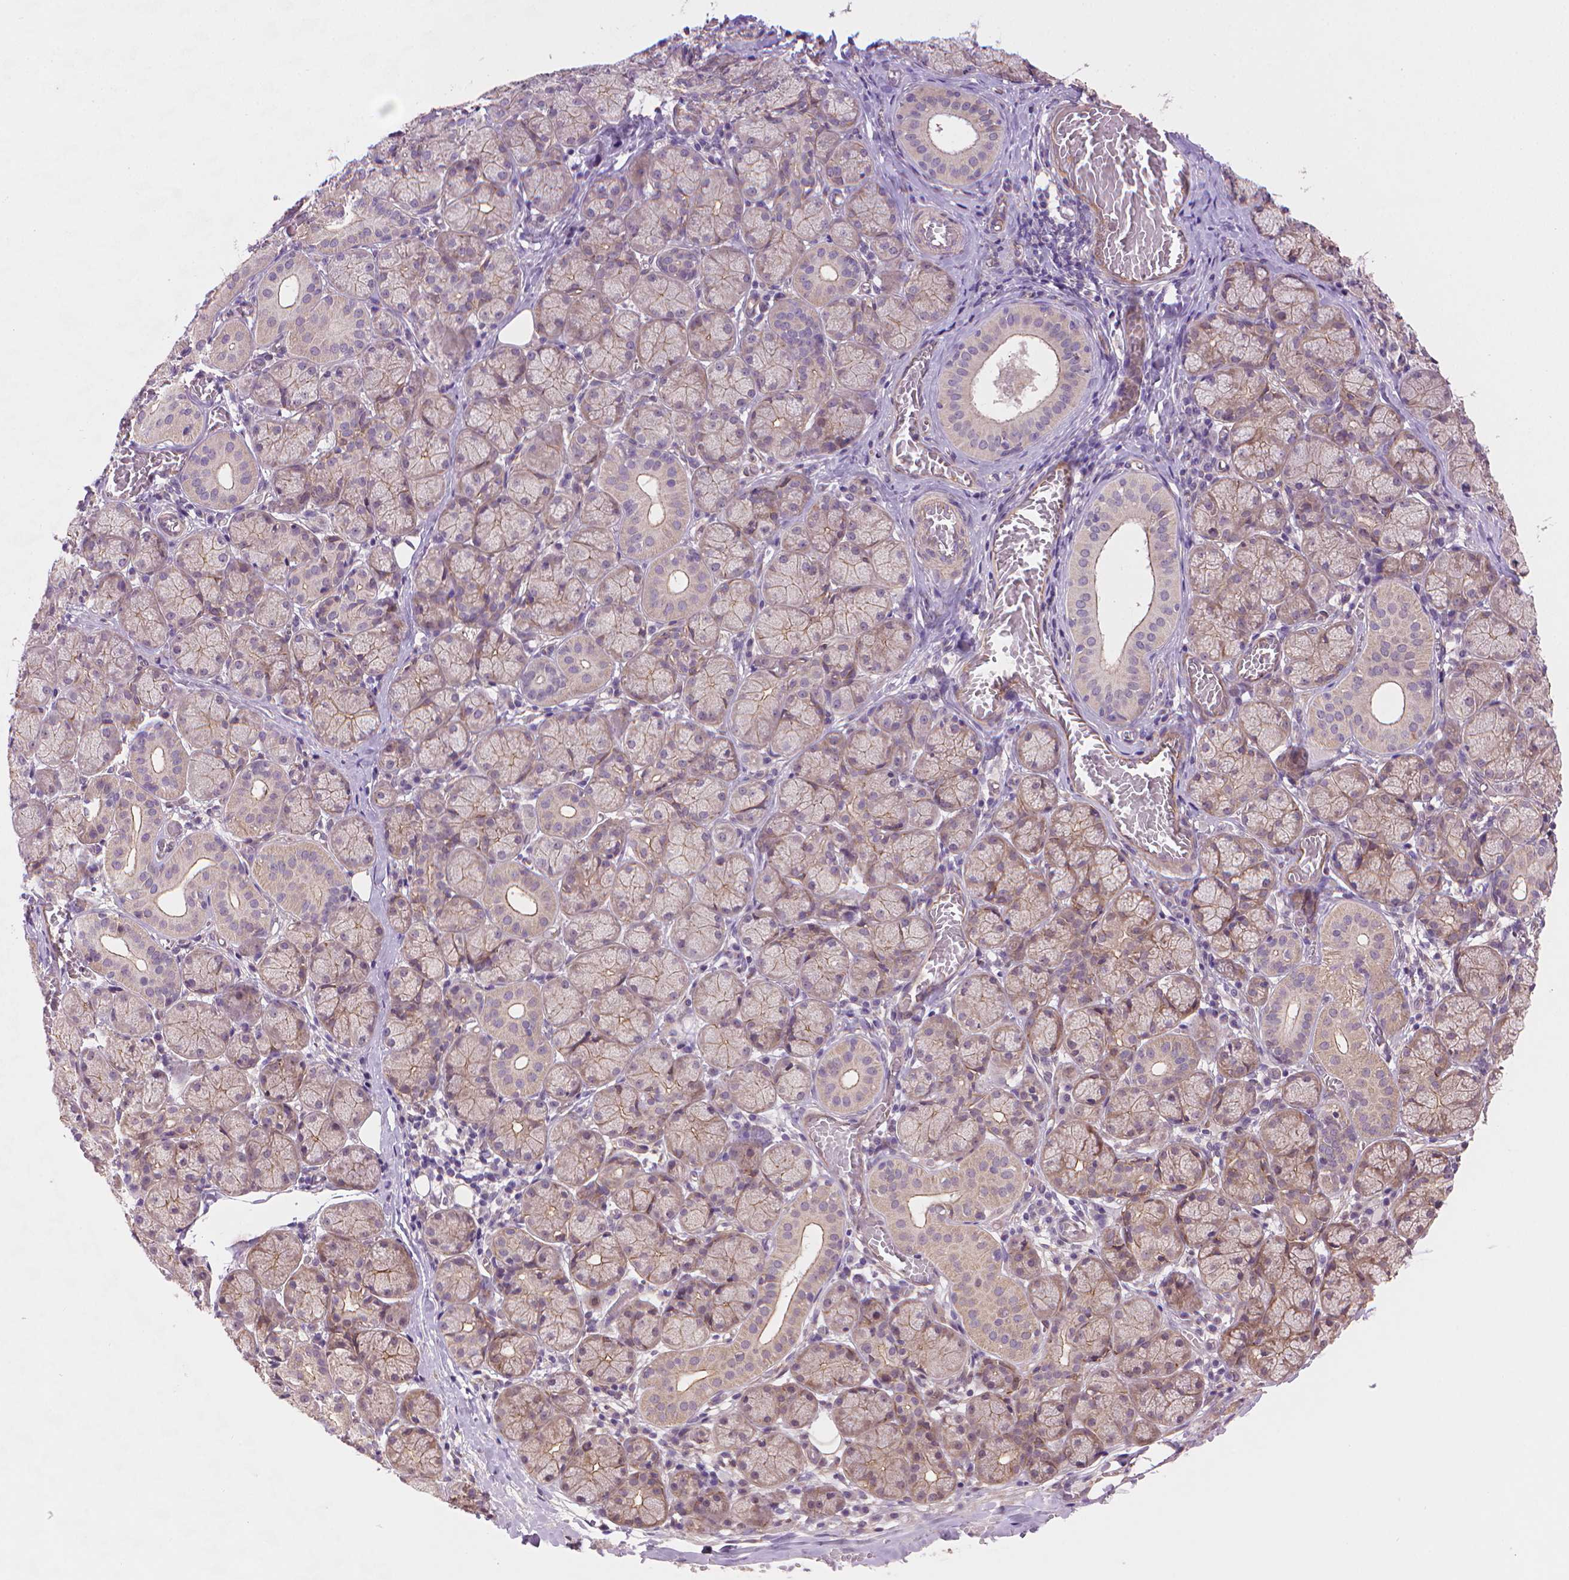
{"staining": {"intensity": "weak", "quantity": "25%-75%", "location": "cytoplasmic/membranous"}, "tissue": "salivary gland", "cell_type": "Glandular cells", "image_type": "normal", "snomed": [{"axis": "morphology", "description": "Normal tissue, NOS"}, {"axis": "topography", "description": "Salivary gland"}, {"axis": "topography", "description": "Peripheral nerve tissue"}], "caption": "Human salivary gland stained for a protein (brown) reveals weak cytoplasmic/membranous positive positivity in about 25%-75% of glandular cells.", "gene": "AMMECR1L", "patient": {"sex": "female", "age": 24}}